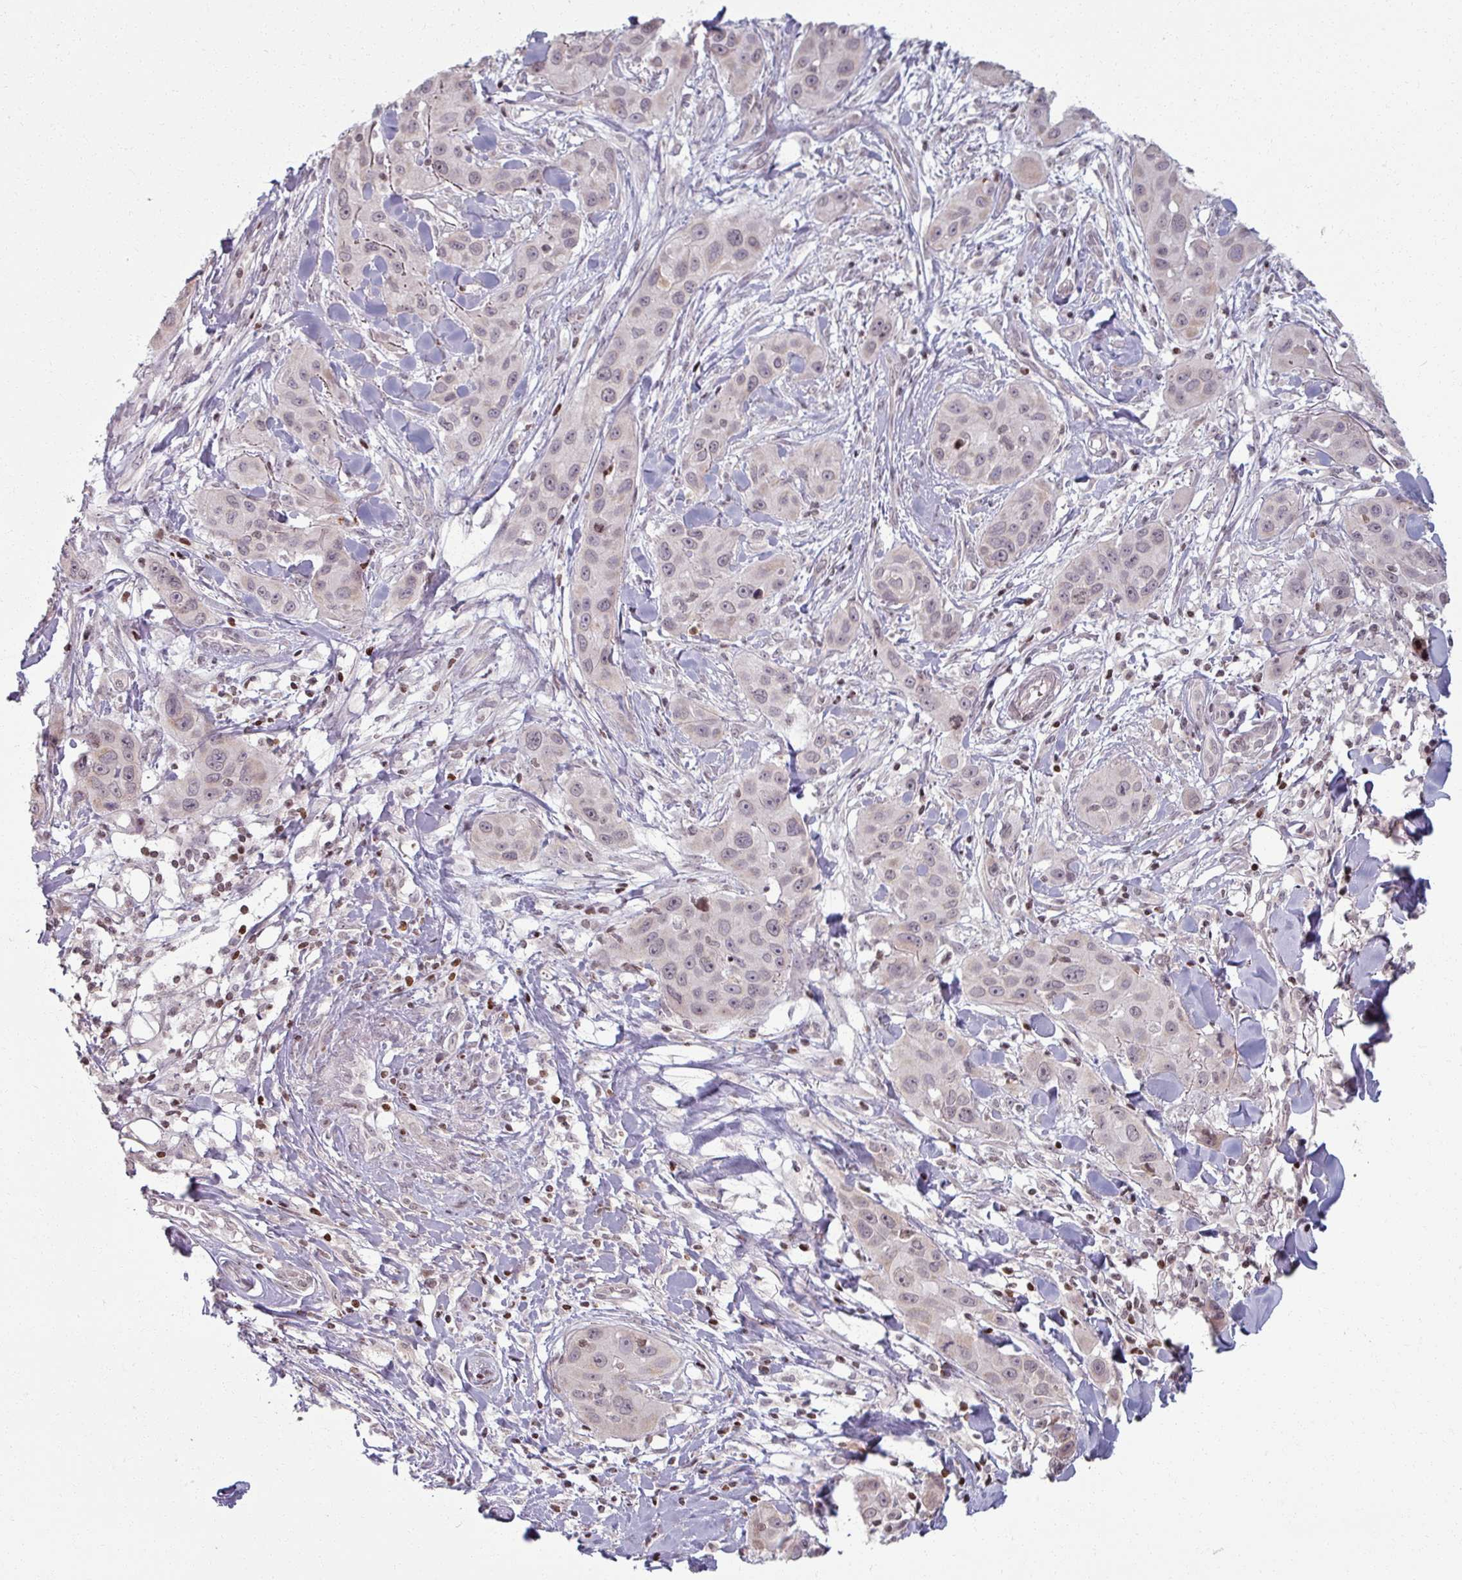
{"staining": {"intensity": "weak", "quantity": ">75%", "location": "cytoplasmic/membranous,nuclear"}, "tissue": "skin cancer", "cell_type": "Tumor cells", "image_type": "cancer", "snomed": [{"axis": "morphology", "description": "Squamous cell carcinoma, NOS"}, {"axis": "topography", "description": "Skin"}], "caption": "Immunohistochemical staining of human skin cancer (squamous cell carcinoma) reveals weak cytoplasmic/membranous and nuclear protein staining in approximately >75% of tumor cells. The staining was performed using DAB to visualize the protein expression in brown, while the nuclei were stained in blue with hematoxylin (Magnification: 20x).", "gene": "NCOR1", "patient": {"sex": "male", "age": 63}}